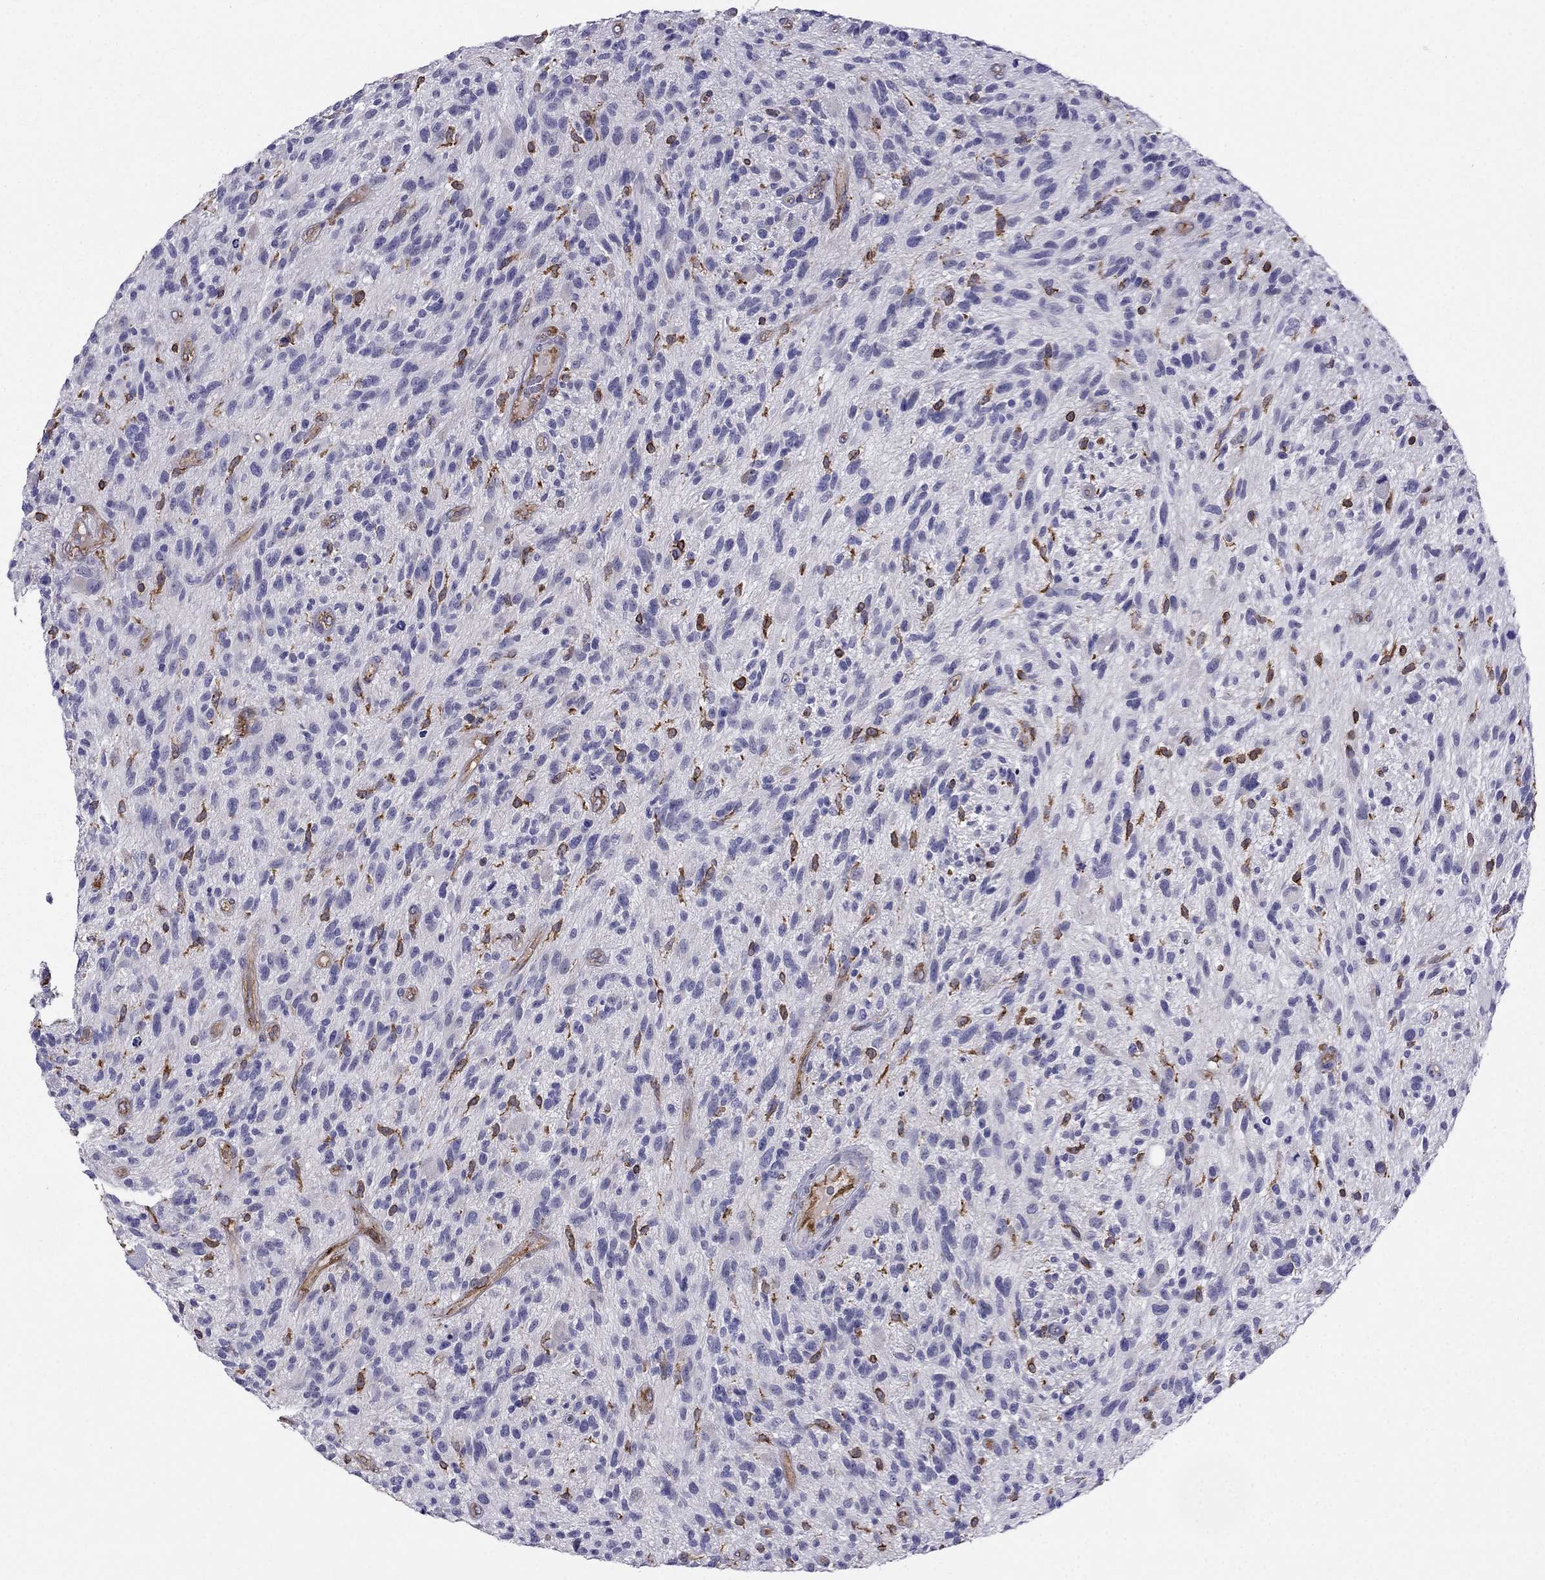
{"staining": {"intensity": "negative", "quantity": "none", "location": "none"}, "tissue": "glioma", "cell_type": "Tumor cells", "image_type": "cancer", "snomed": [{"axis": "morphology", "description": "Glioma, malignant, High grade"}, {"axis": "topography", "description": "Brain"}], "caption": "Human high-grade glioma (malignant) stained for a protein using immunohistochemistry (IHC) shows no expression in tumor cells.", "gene": "GNAL", "patient": {"sex": "male", "age": 47}}